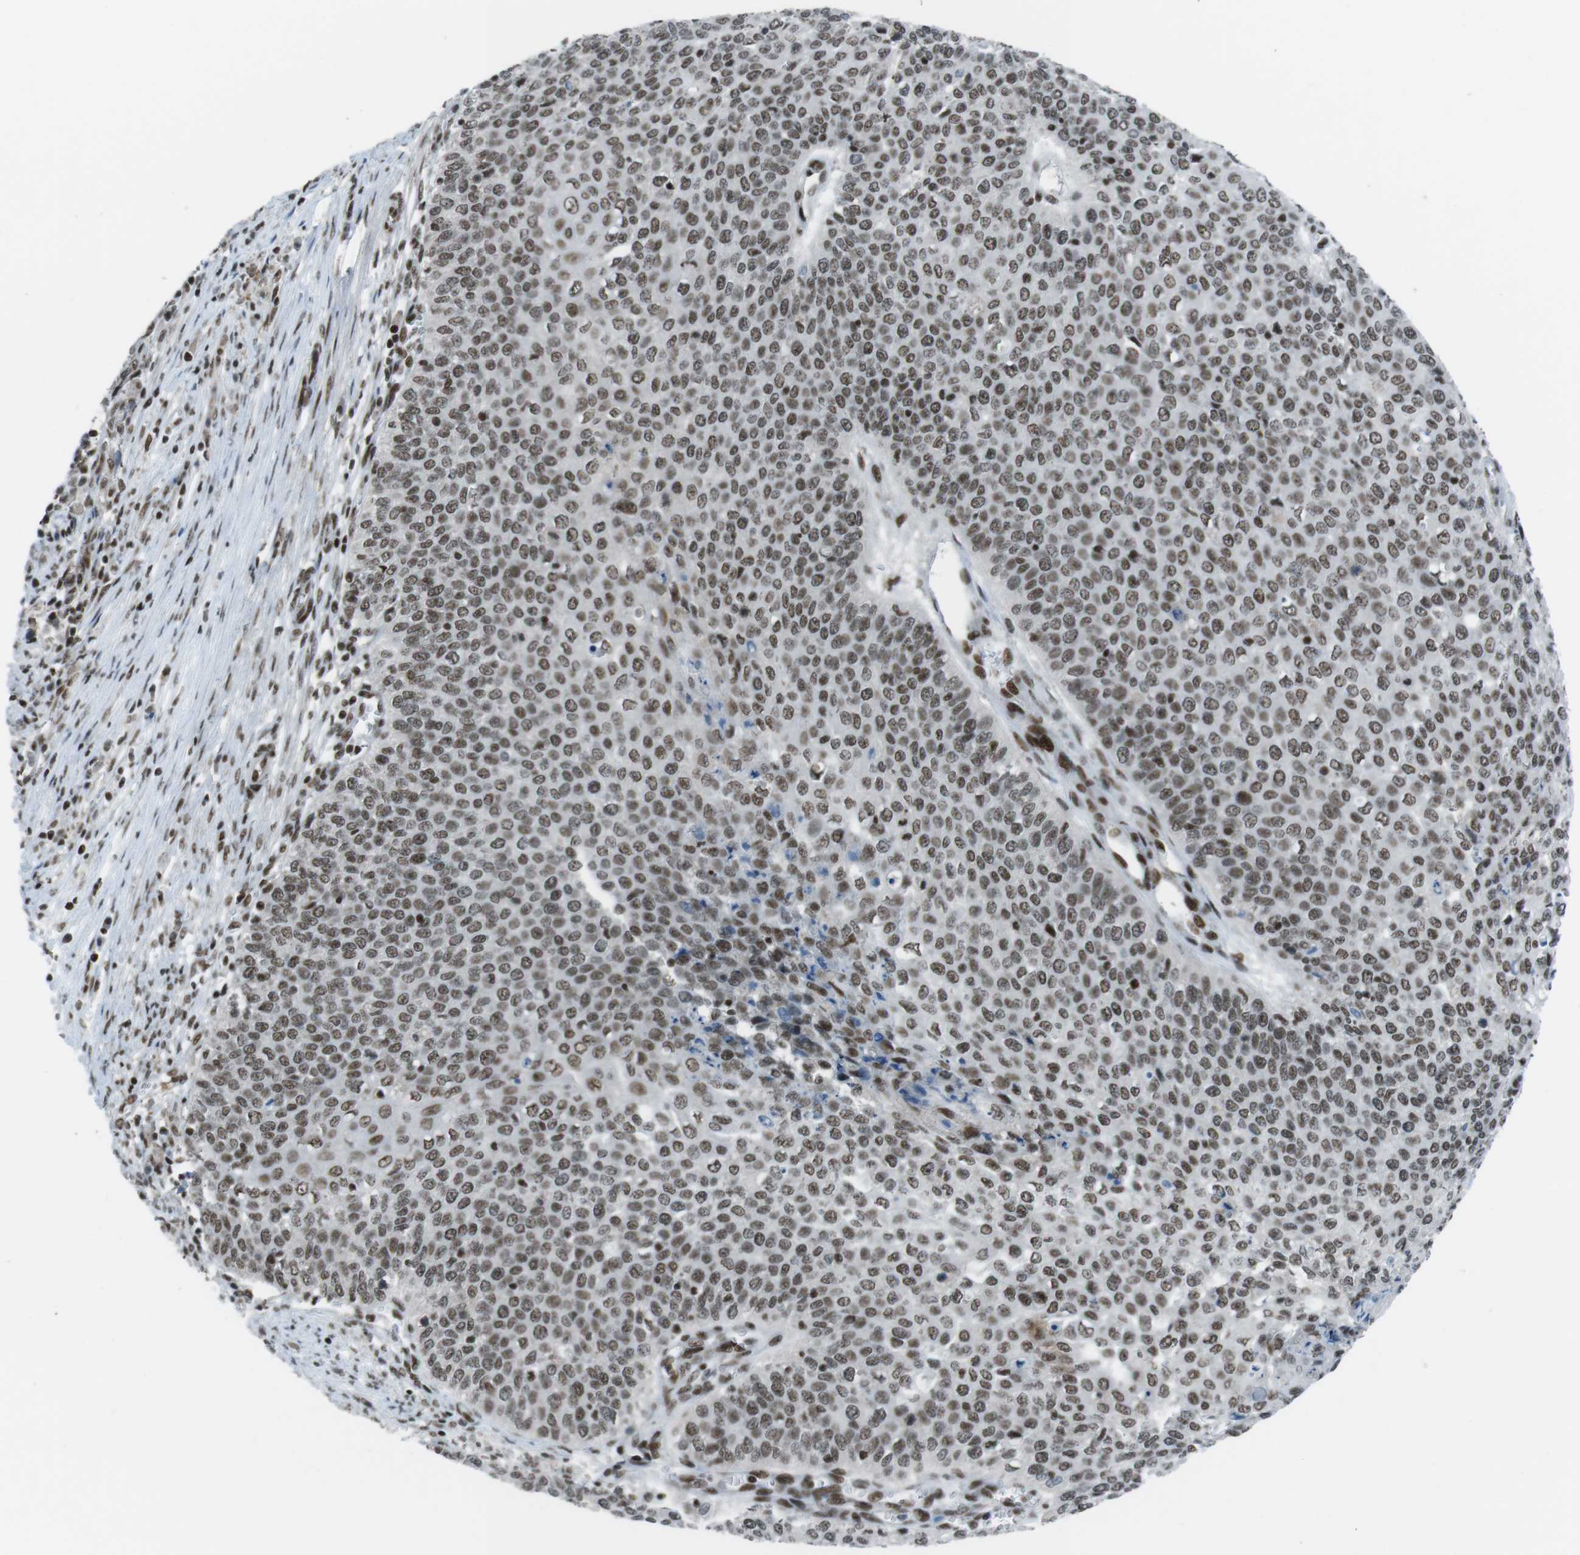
{"staining": {"intensity": "moderate", "quantity": ">75%", "location": "nuclear"}, "tissue": "cervical cancer", "cell_type": "Tumor cells", "image_type": "cancer", "snomed": [{"axis": "morphology", "description": "Squamous cell carcinoma, NOS"}, {"axis": "topography", "description": "Cervix"}], "caption": "Tumor cells exhibit medium levels of moderate nuclear expression in approximately >75% of cells in cervical cancer (squamous cell carcinoma). The protein of interest is stained brown, and the nuclei are stained in blue (DAB IHC with brightfield microscopy, high magnification).", "gene": "TAF1", "patient": {"sex": "female", "age": 39}}